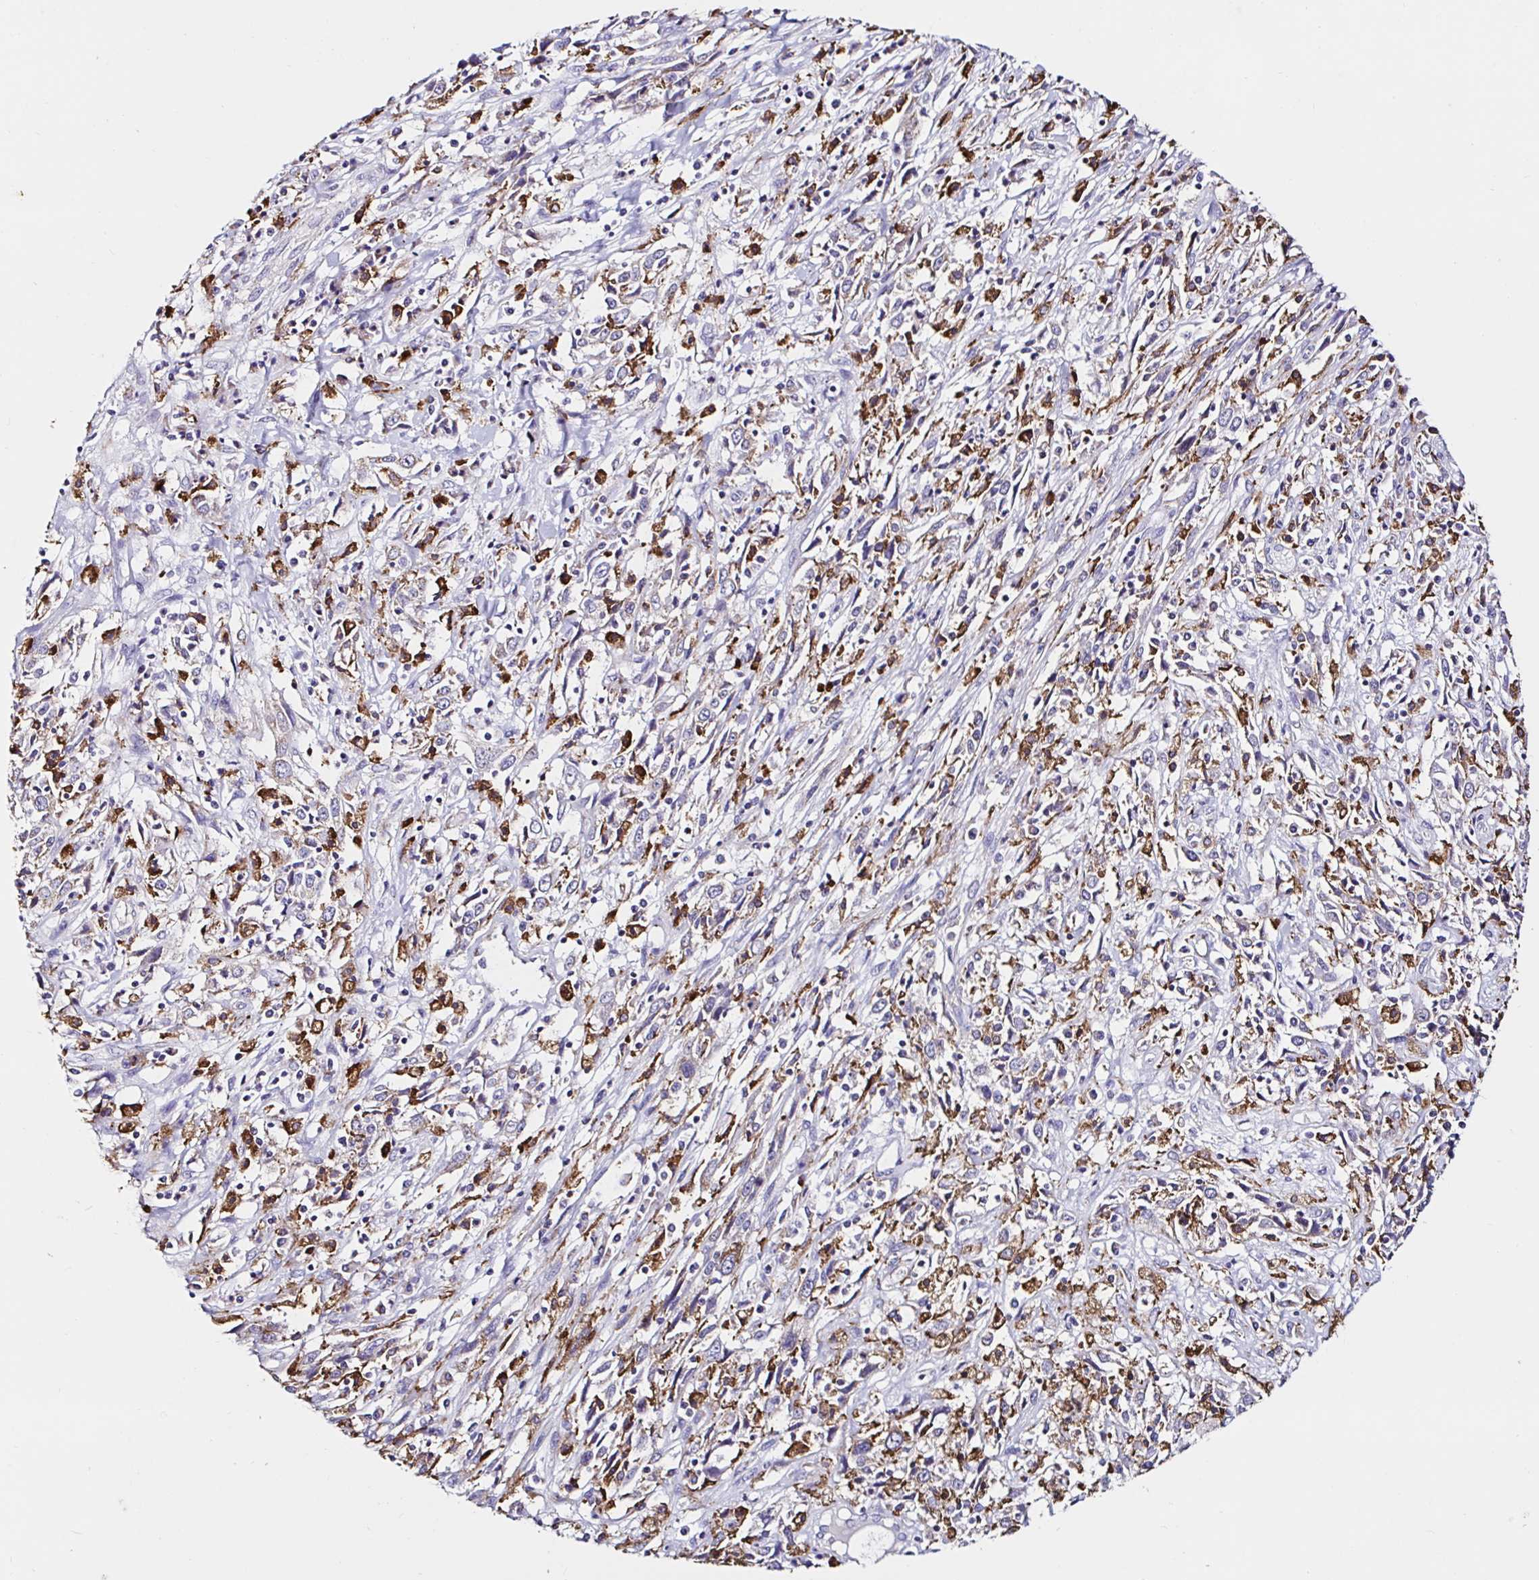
{"staining": {"intensity": "moderate", "quantity": "<25%", "location": "cytoplasmic/membranous"}, "tissue": "cervical cancer", "cell_type": "Tumor cells", "image_type": "cancer", "snomed": [{"axis": "morphology", "description": "Adenocarcinoma, NOS"}, {"axis": "topography", "description": "Cervix"}], "caption": "A photomicrograph showing moderate cytoplasmic/membranous expression in about <25% of tumor cells in adenocarcinoma (cervical), as visualized by brown immunohistochemical staining.", "gene": "MSR1", "patient": {"sex": "female", "age": 40}}